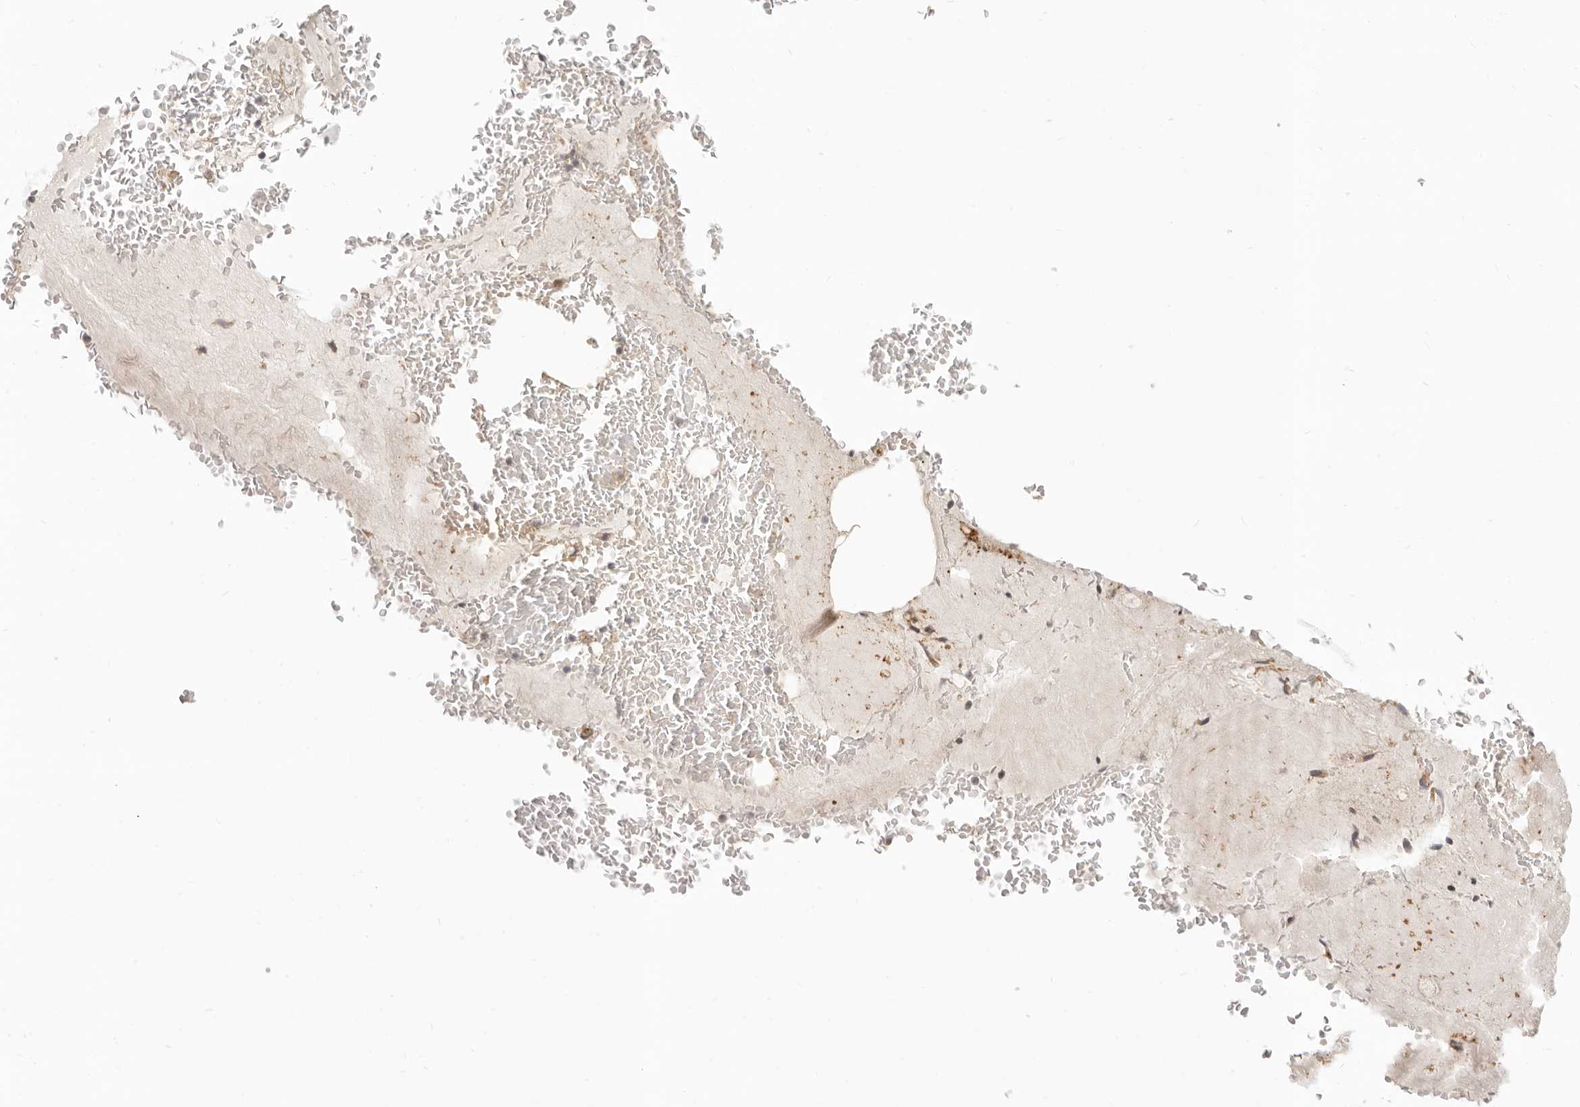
{"staining": {"intensity": "moderate", "quantity": ">75%", "location": "cytoplasmic/membranous,nuclear"}, "tissue": "adipose tissue", "cell_type": "Adipocytes", "image_type": "normal", "snomed": [{"axis": "morphology", "description": "Normal tissue, NOS"}, {"axis": "topography", "description": "Cartilage tissue"}, {"axis": "topography", "description": "Bronchus"}], "caption": "An immunohistochemistry (IHC) image of unremarkable tissue is shown. Protein staining in brown labels moderate cytoplasmic/membranous,nuclear positivity in adipose tissue within adipocytes. The staining was performed using DAB (3,3'-diaminobenzidine), with brown indicating positive protein expression. Nuclei are stained blue with hematoxylin.", "gene": "TUFT1", "patient": {"sex": "female", "age": 73}}